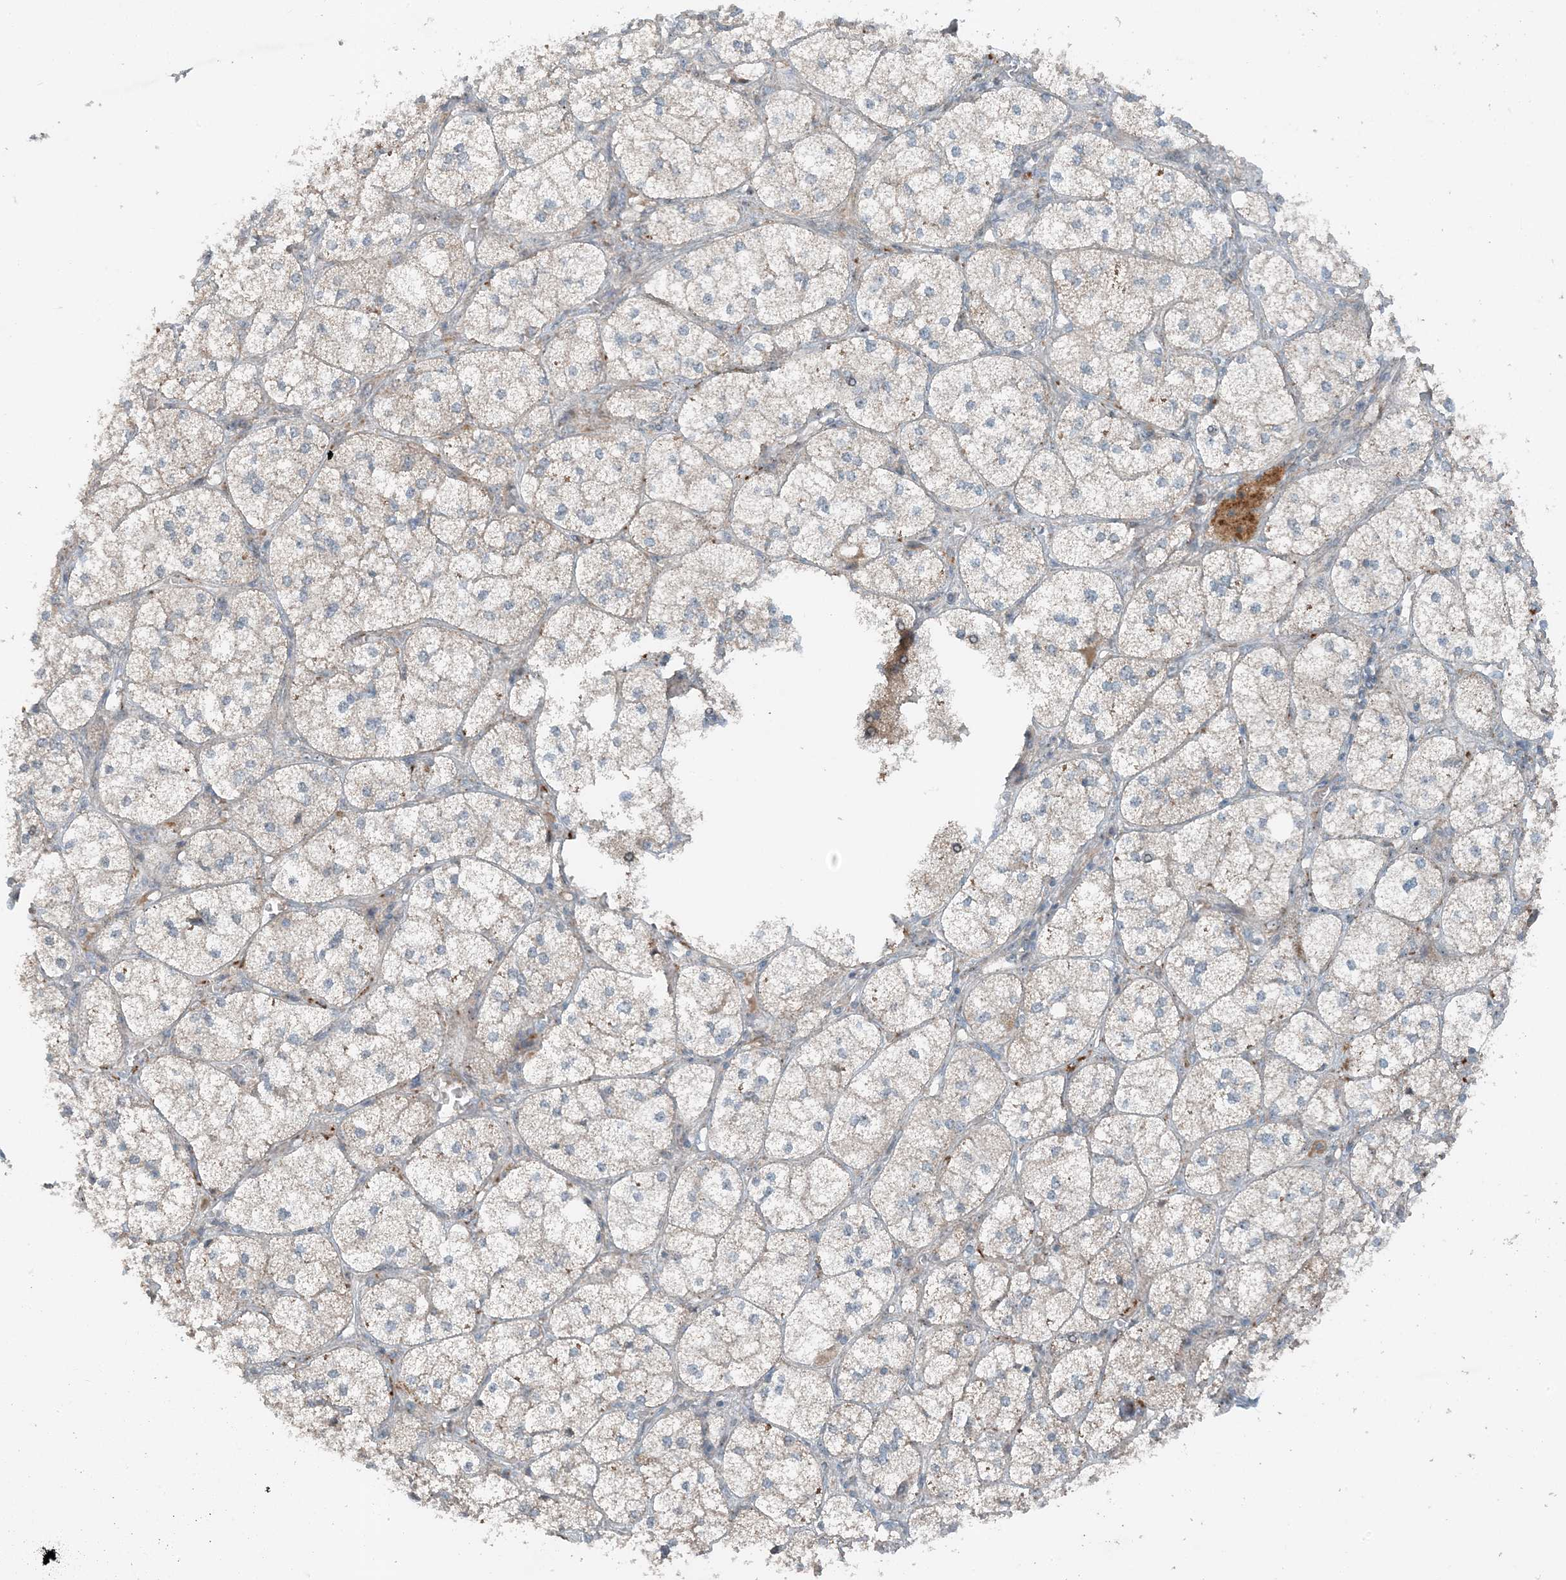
{"staining": {"intensity": "weak", "quantity": "25%-75%", "location": "cytoplasmic/membranous"}, "tissue": "adrenal gland", "cell_type": "Glandular cells", "image_type": "normal", "snomed": [{"axis": "morphology", "description": "Normal tissue, NOS"}, {"axis": "topography", "description": "Adrenal gland"}], "caption": "Immunohistochemical staining of benign human adrenal gland demonstrates weak cytoplasmic/membranous protein staining in approximately 25%-75% of glandular cells.", "gene": "MITD1", "patient": {"sex": "female", "age": 61}}